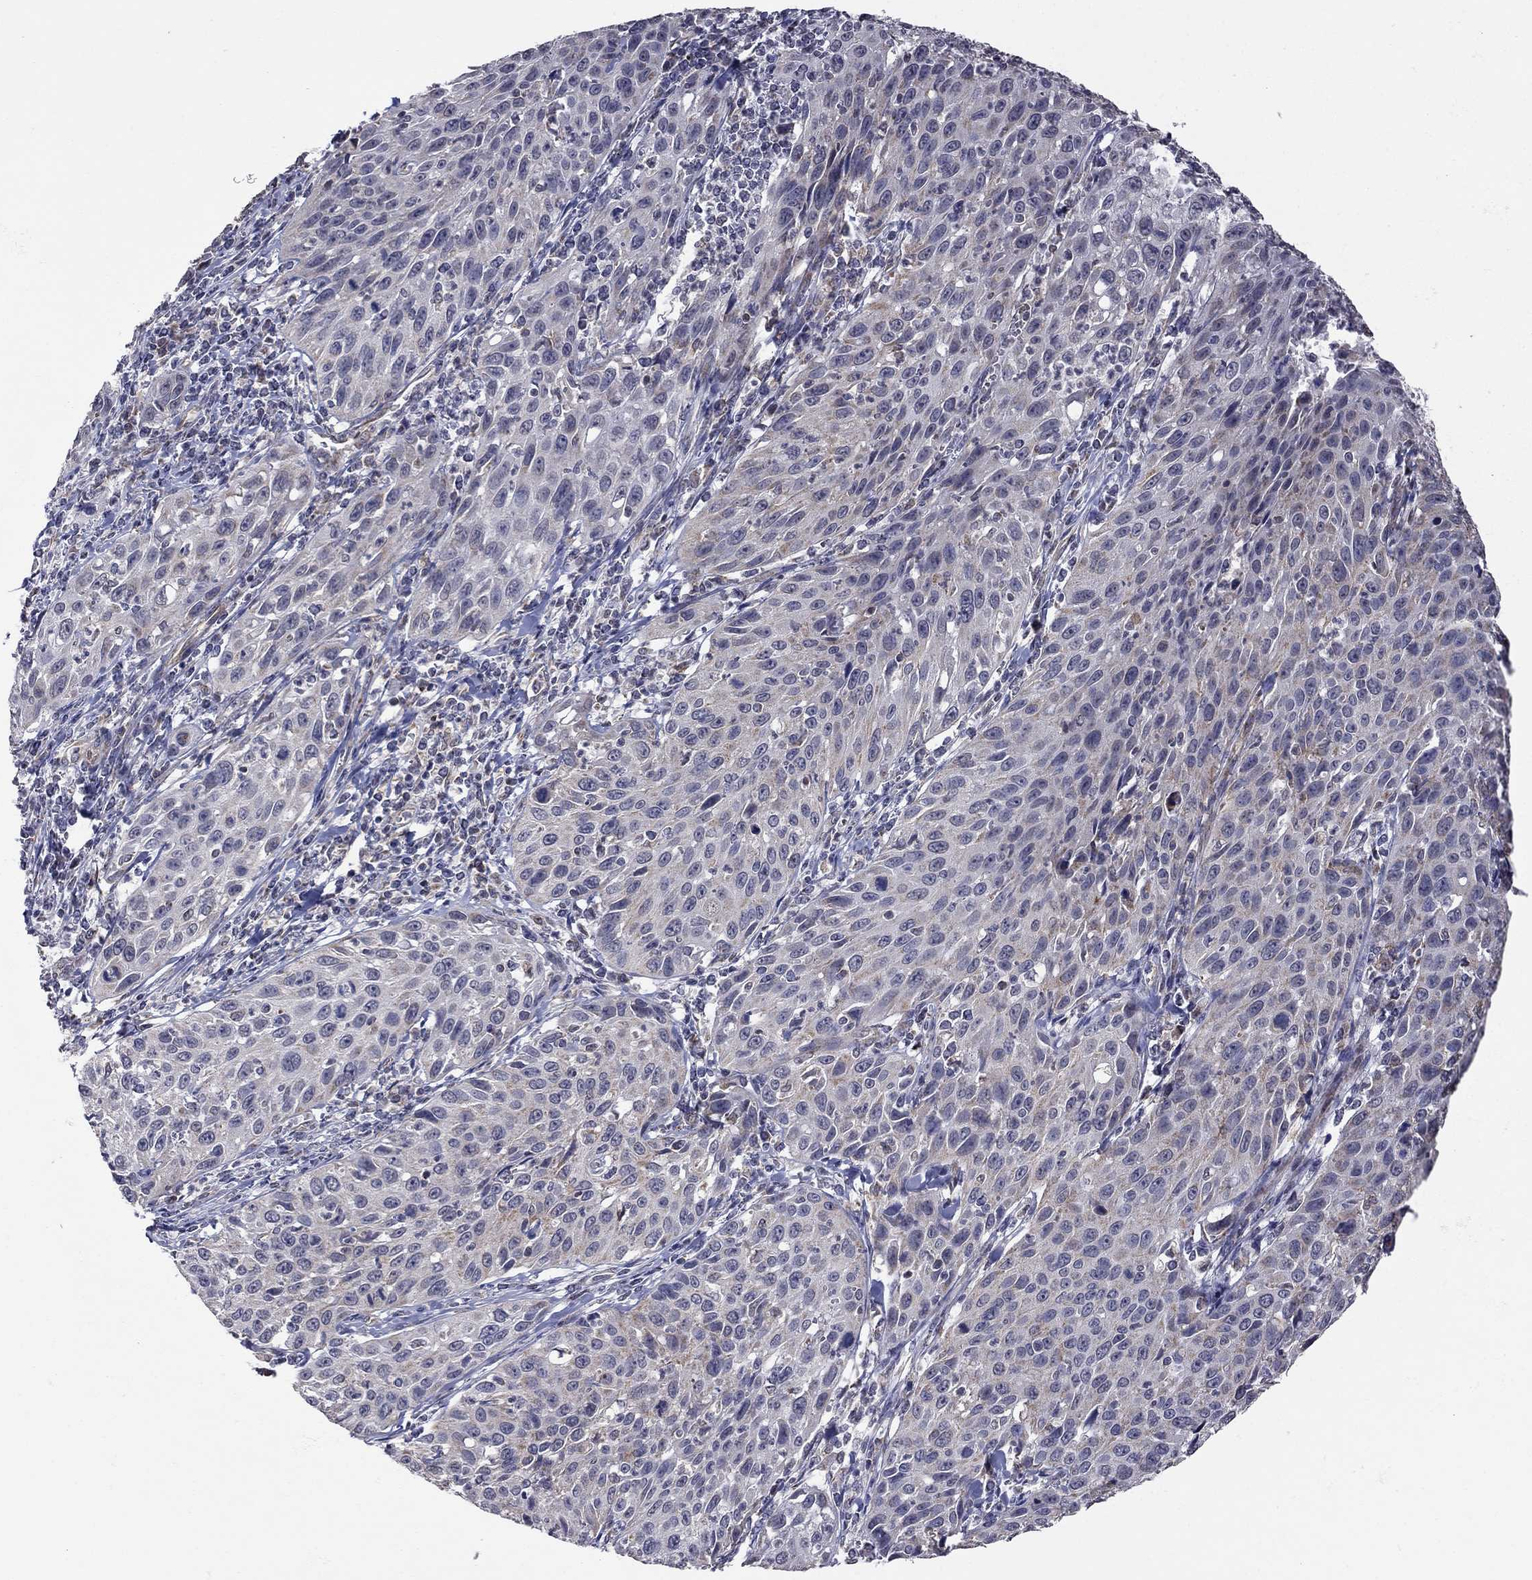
{"staining": {"intensity": "moderate", "quantity": "<25%", "location": "cytoplasmic/membranous"}, "tissue": "cervical cancer", "cell_type": "Tumor cells", "image_type": "cancer", "snomed": [{"axis": "morphology", "description": "Squamous cell carcinoma, NOS"}, {"axis": "topography", "description": "Cervix"}], "caption": "Squamous cell carcinoma (cervical) stained with DAB (3,3'-diaminobenzidine) immunohistochemistry reveals low levels of moderate cytoplasmic/membranous staining in approximately <25% of tumor cells. (DAB (3,3'-diaminobenzidine) = brown stain, brightfield microscopy at high magnification).", "gene": "NDUFB1", "patient": {"sex": "female", "age": 26}}